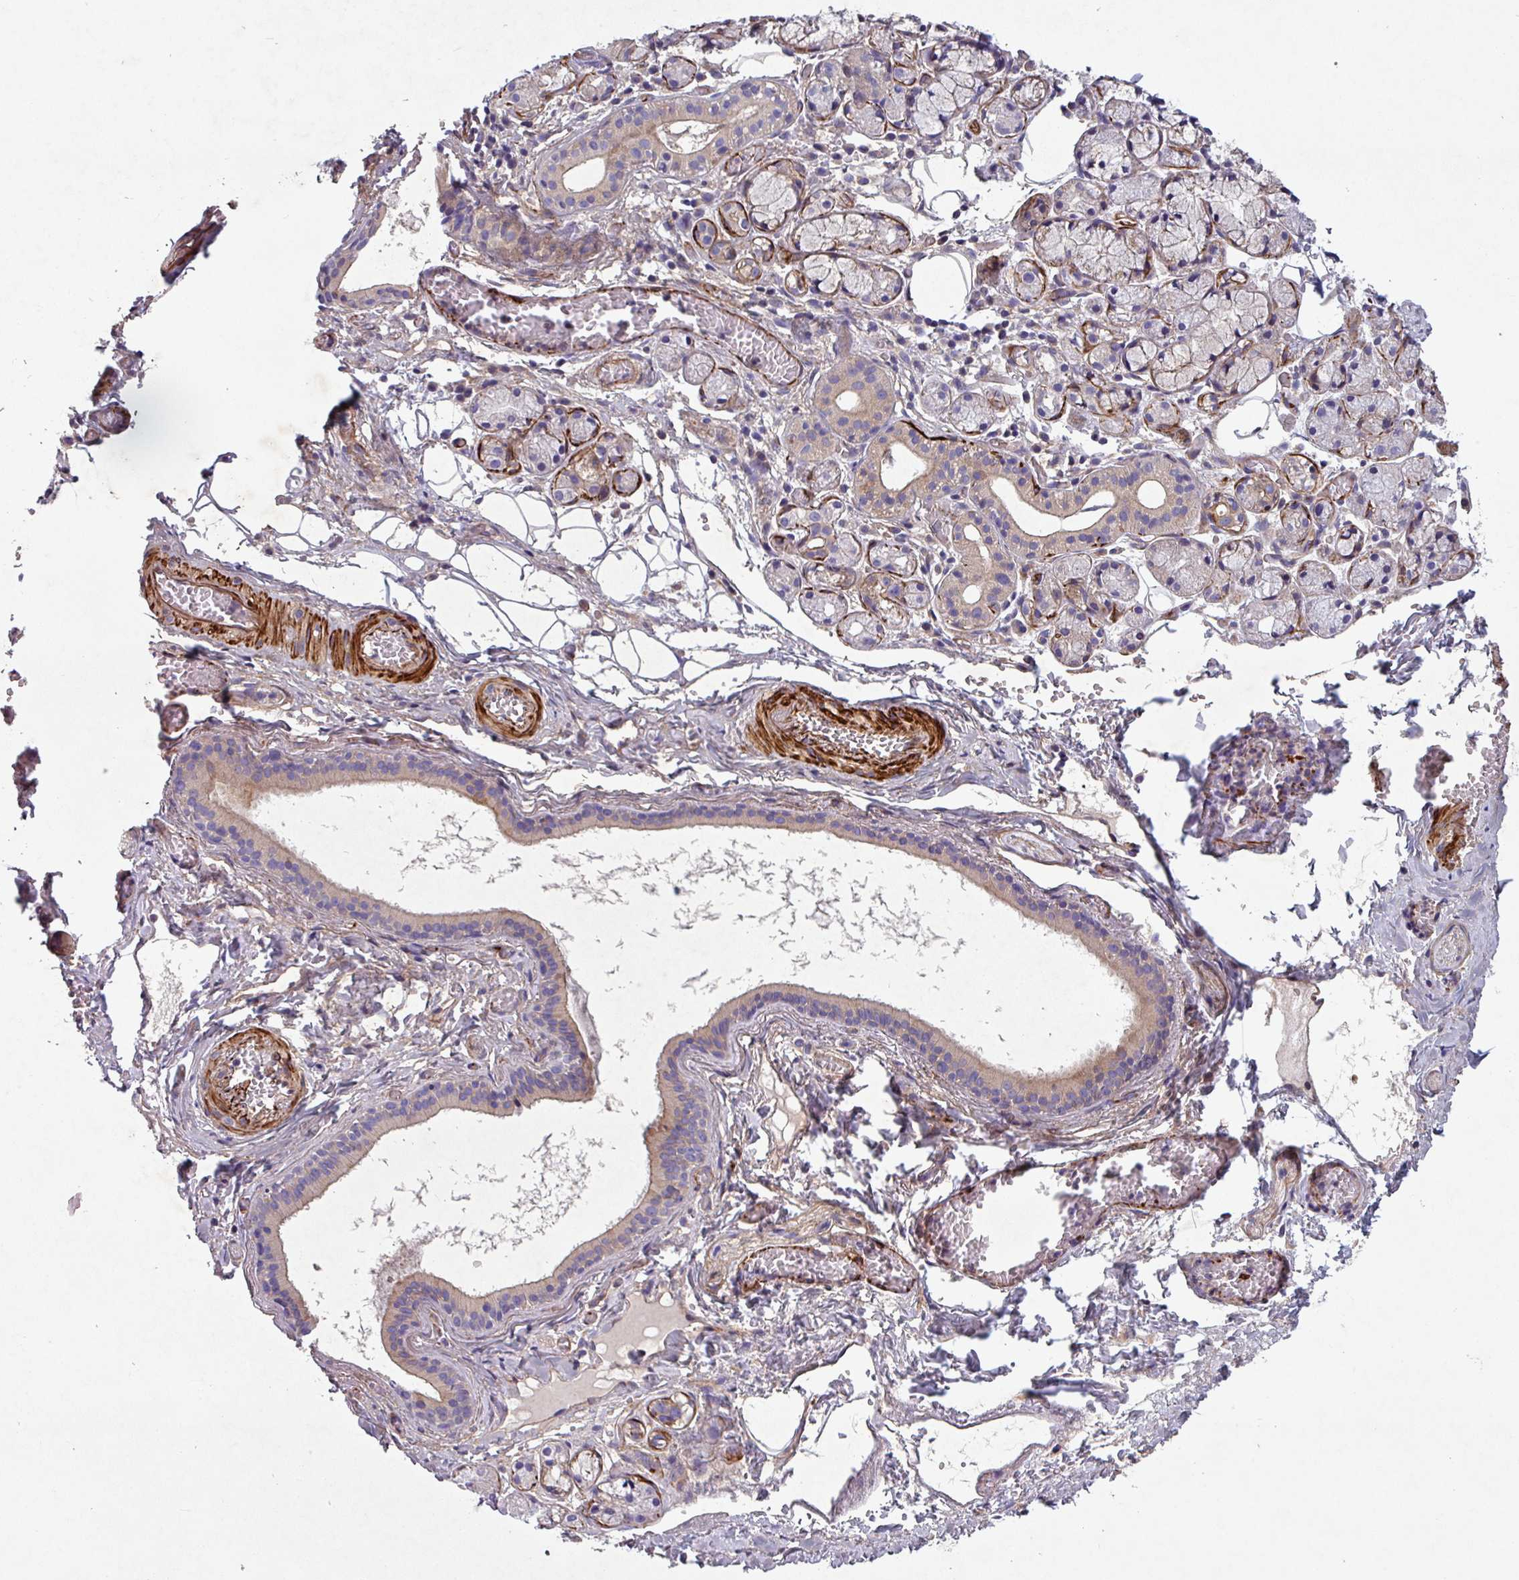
{"staining": {"intensity": "weak", "quantity": "<25%", "location": "cytoplasmic/membranous"}, "tissue": "salivary gland", "cell_type": "Glandular cells", "image_type": "normal", "snomed": [{"axis": "morphology", "description": "Normal tissue, NOS"}, {"axis": "topography", "description": "Salivary gland"}], "caption": "The histopathology image exhibits no staining of glandular cells in normal salivary gland. The staining was performed using DAB to visualize the protein expression in brown, while the nuclei were stained in blue with hematoxylin (Magnification: 20x).", "gene": "ATP2C2", "patient": {"sex": "male", "age": 82}}